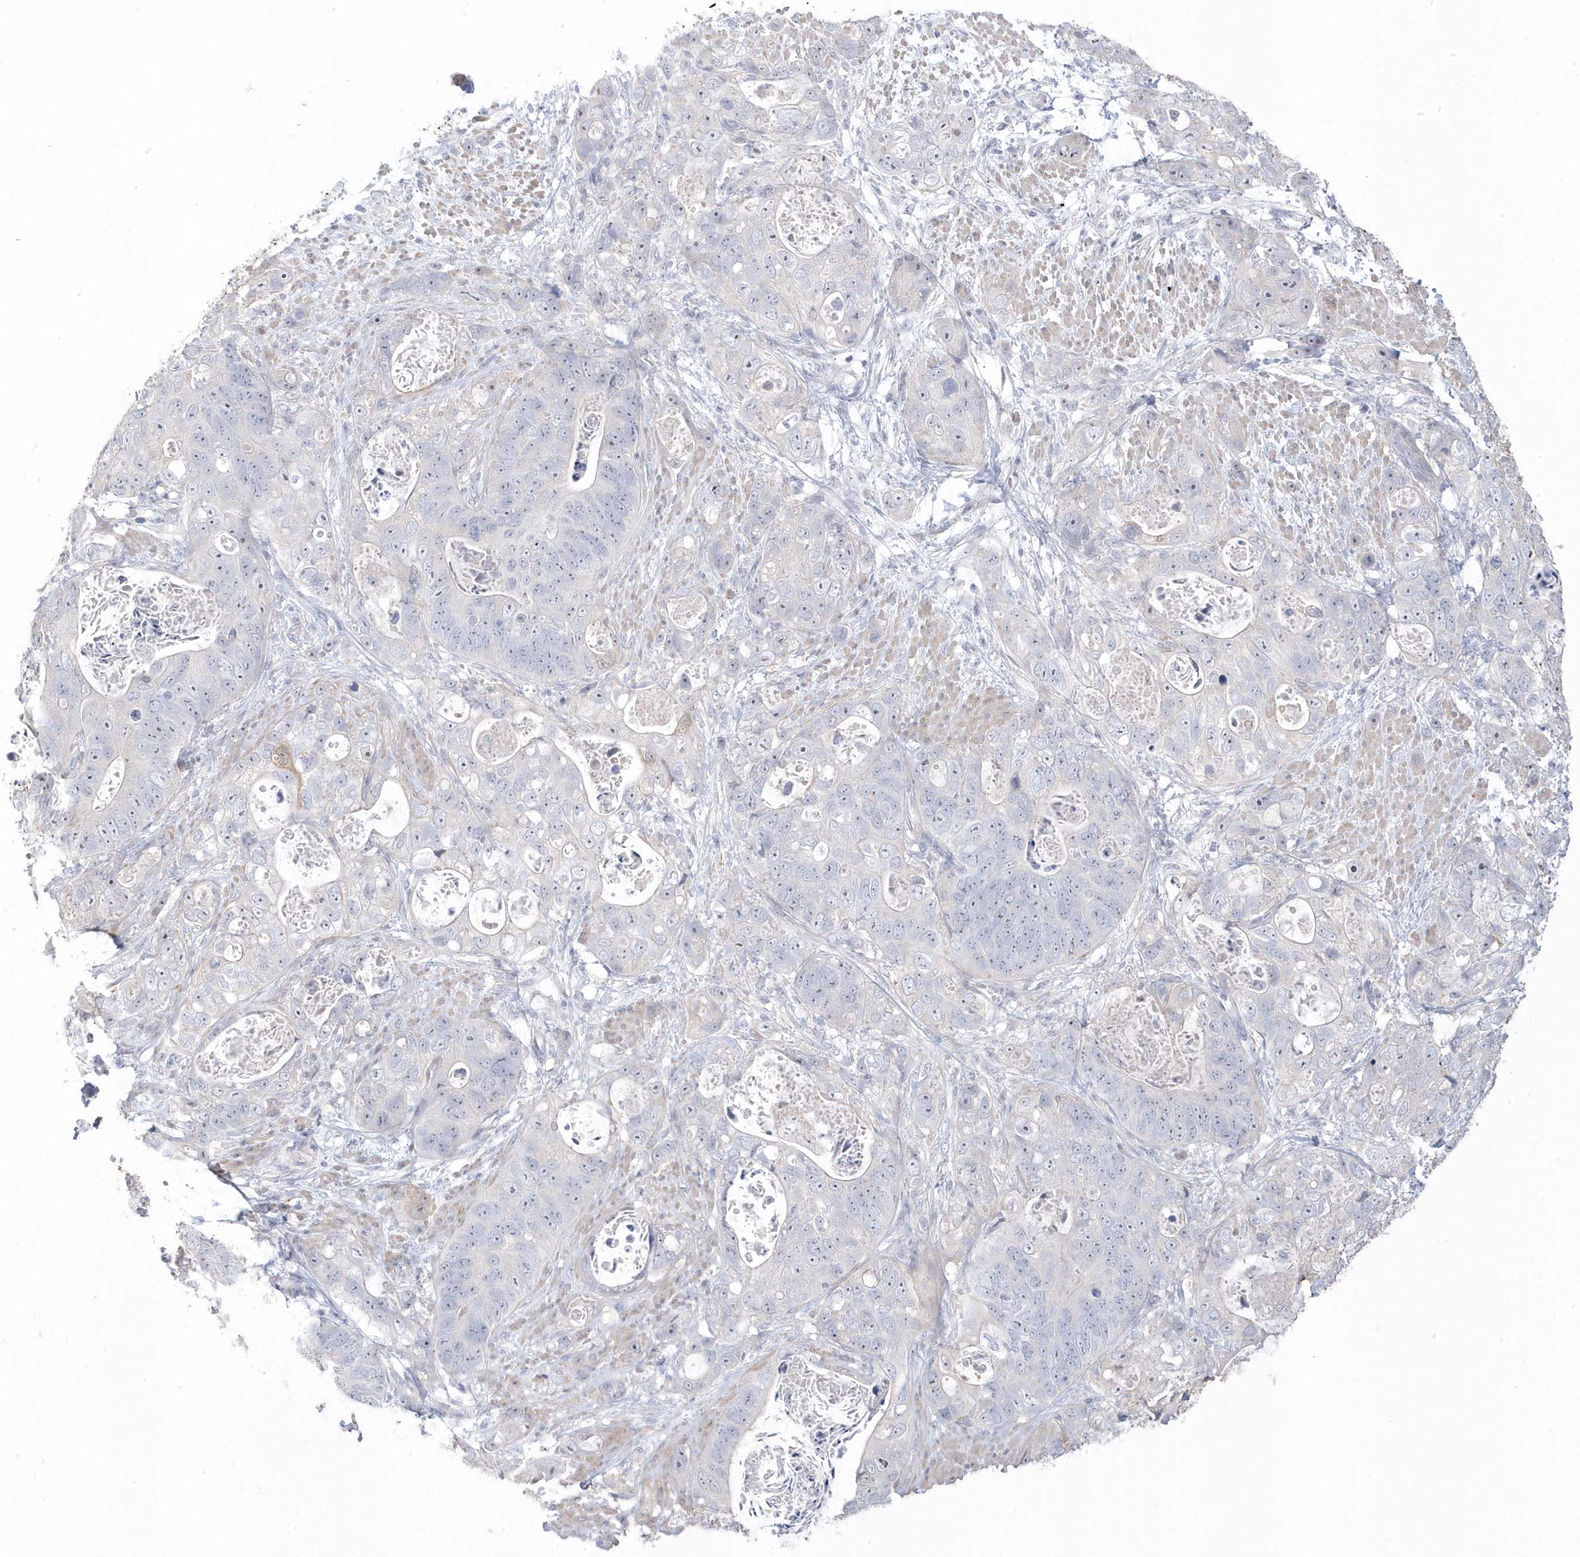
{"staining": {"intensity": "negative", "quantity": "none", "location": "none"}, "tissue": "stomach cancer", "cell_type": "Tumor cells", "image_type": "cancer", "snomed": [{"axis": "morphology", "description": "Adenocarcinoma, NOS"}, {"axis": "topography", "description": "Stomach"}], "caption": "An immunohistochemistry (IHC) micrograph of stomach cancer (adenocarcinoma) is shown. There is no staining in tumor cells of stomach cancer (adenocarcinoma). The staining was performed using DAB to visualize the protein expression in brown, while the nuclei were stained in blue with hematoxylin (Magnification: 20x).", "gene": "GTPBP6", "patient": {"sex": "female", "age": 89}}